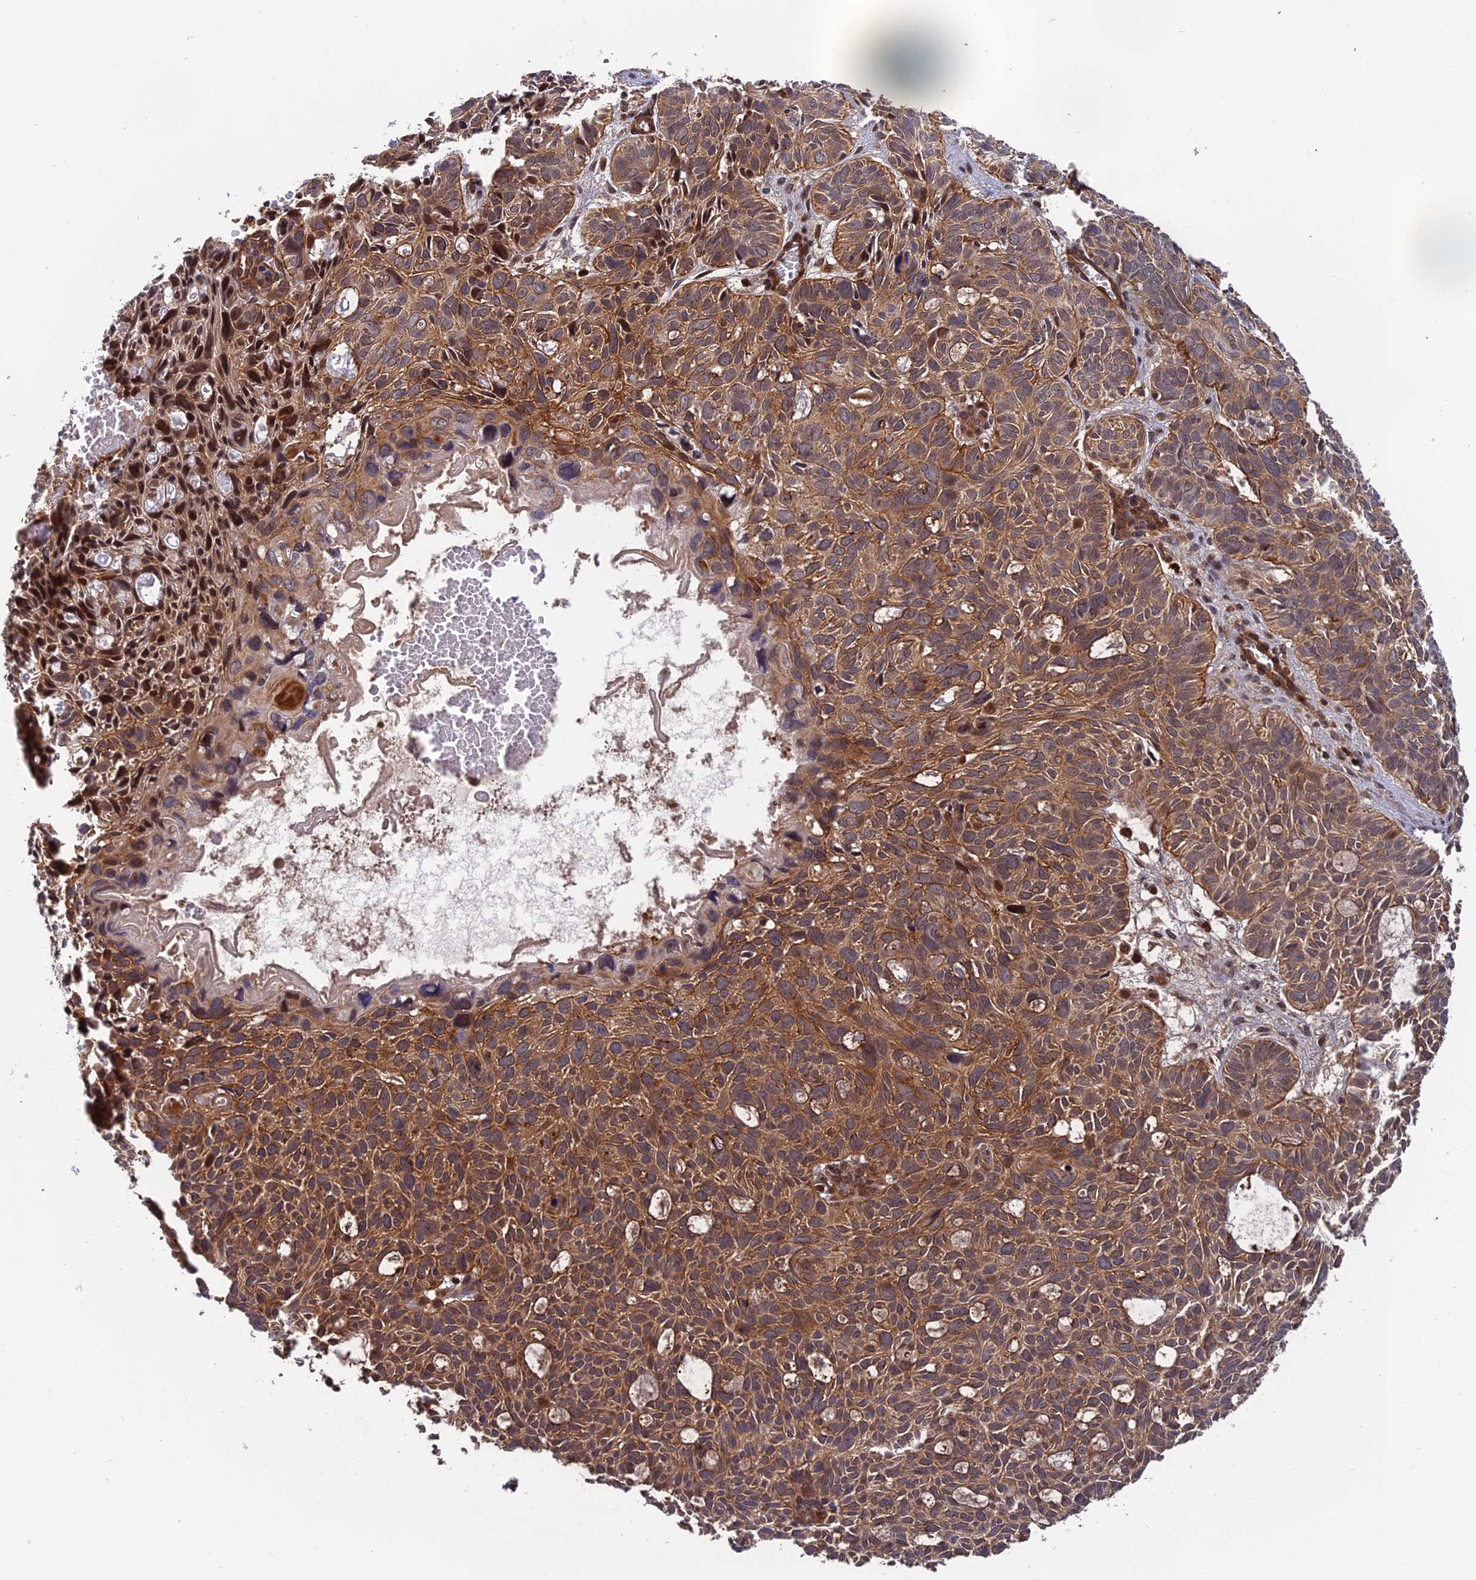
{"staining": {"intensity": "moderate", "quantity": ">75%", "location": "cytoplasmic/membranous"}, "tissue": "skin cancer", "cell_type": "Tumor cells", "image_type": "cancer", "snomed": [{"axis": "morphology", "description": "Basal cell carcinoma"}, {"axis": "topography", "description": "Skin"}], "caption": "Protein staining of basal cell carcinoma (skin) tissue exhibits moderate cytoplasmic/membranous positivity in approximately >75% of tumor cells.", "gene": "OSBPL1A", "patient": {"sex": "male", "age": 69}}